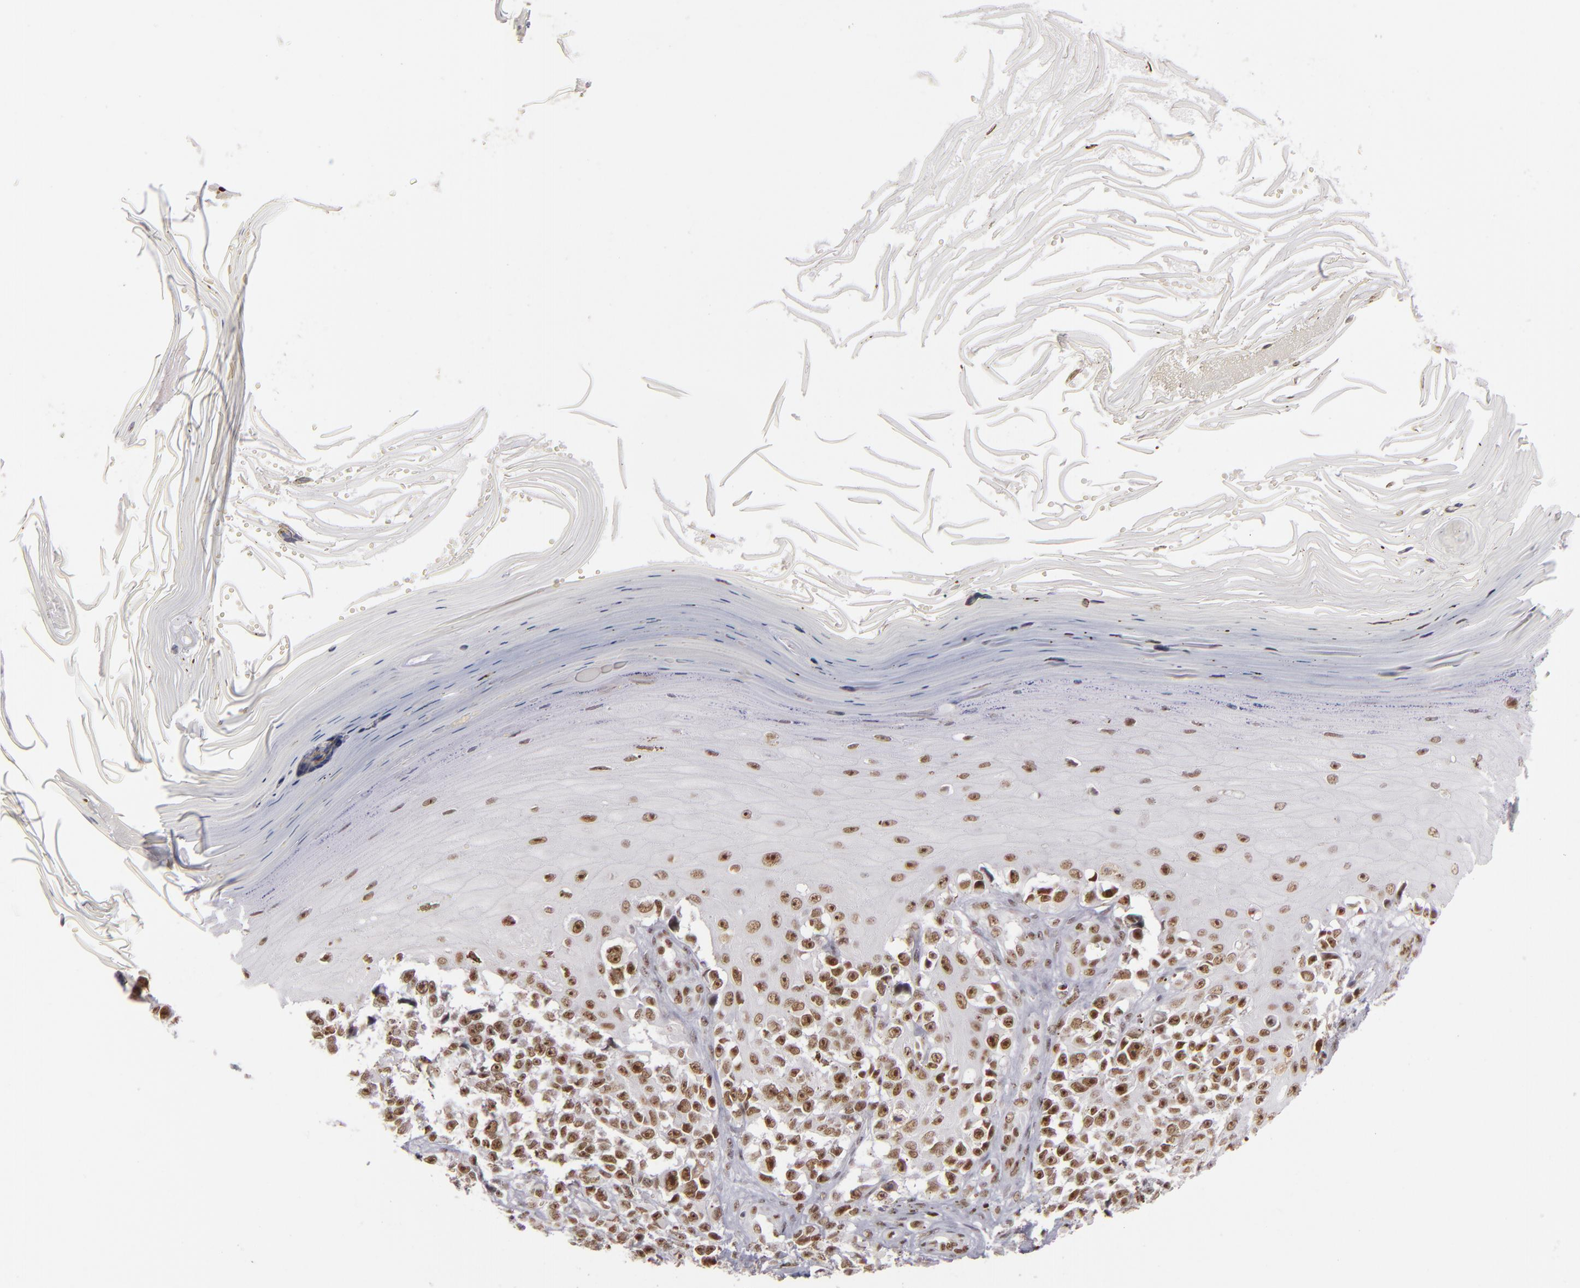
{"staining": {"intensity": "strong", "quantity": ">75%", "location": "nuclear"}, "tissue": "melanoma", "cell_type": "Tumor cells", "image_type": "cancer", "snomed": [{"axis": "morphology", "description": "Malignant melanoma, NOS"}, {"axis": "topography", "description": "Skin"}], "caption": "Immunohistochemistry staining of malignant melanoma, which exhibits high levels of strong nuclear positivity in about >75% of tumor cells indicating strong nuclear protein positivity. The staining was performed using DAB (3,3'-diaminobenzidine) (brown) for protein detection and nuclei were counterstained in hematoxylin (blue).", "gene": "DAXX", "patient": {"sex": "female", "age": 82}}